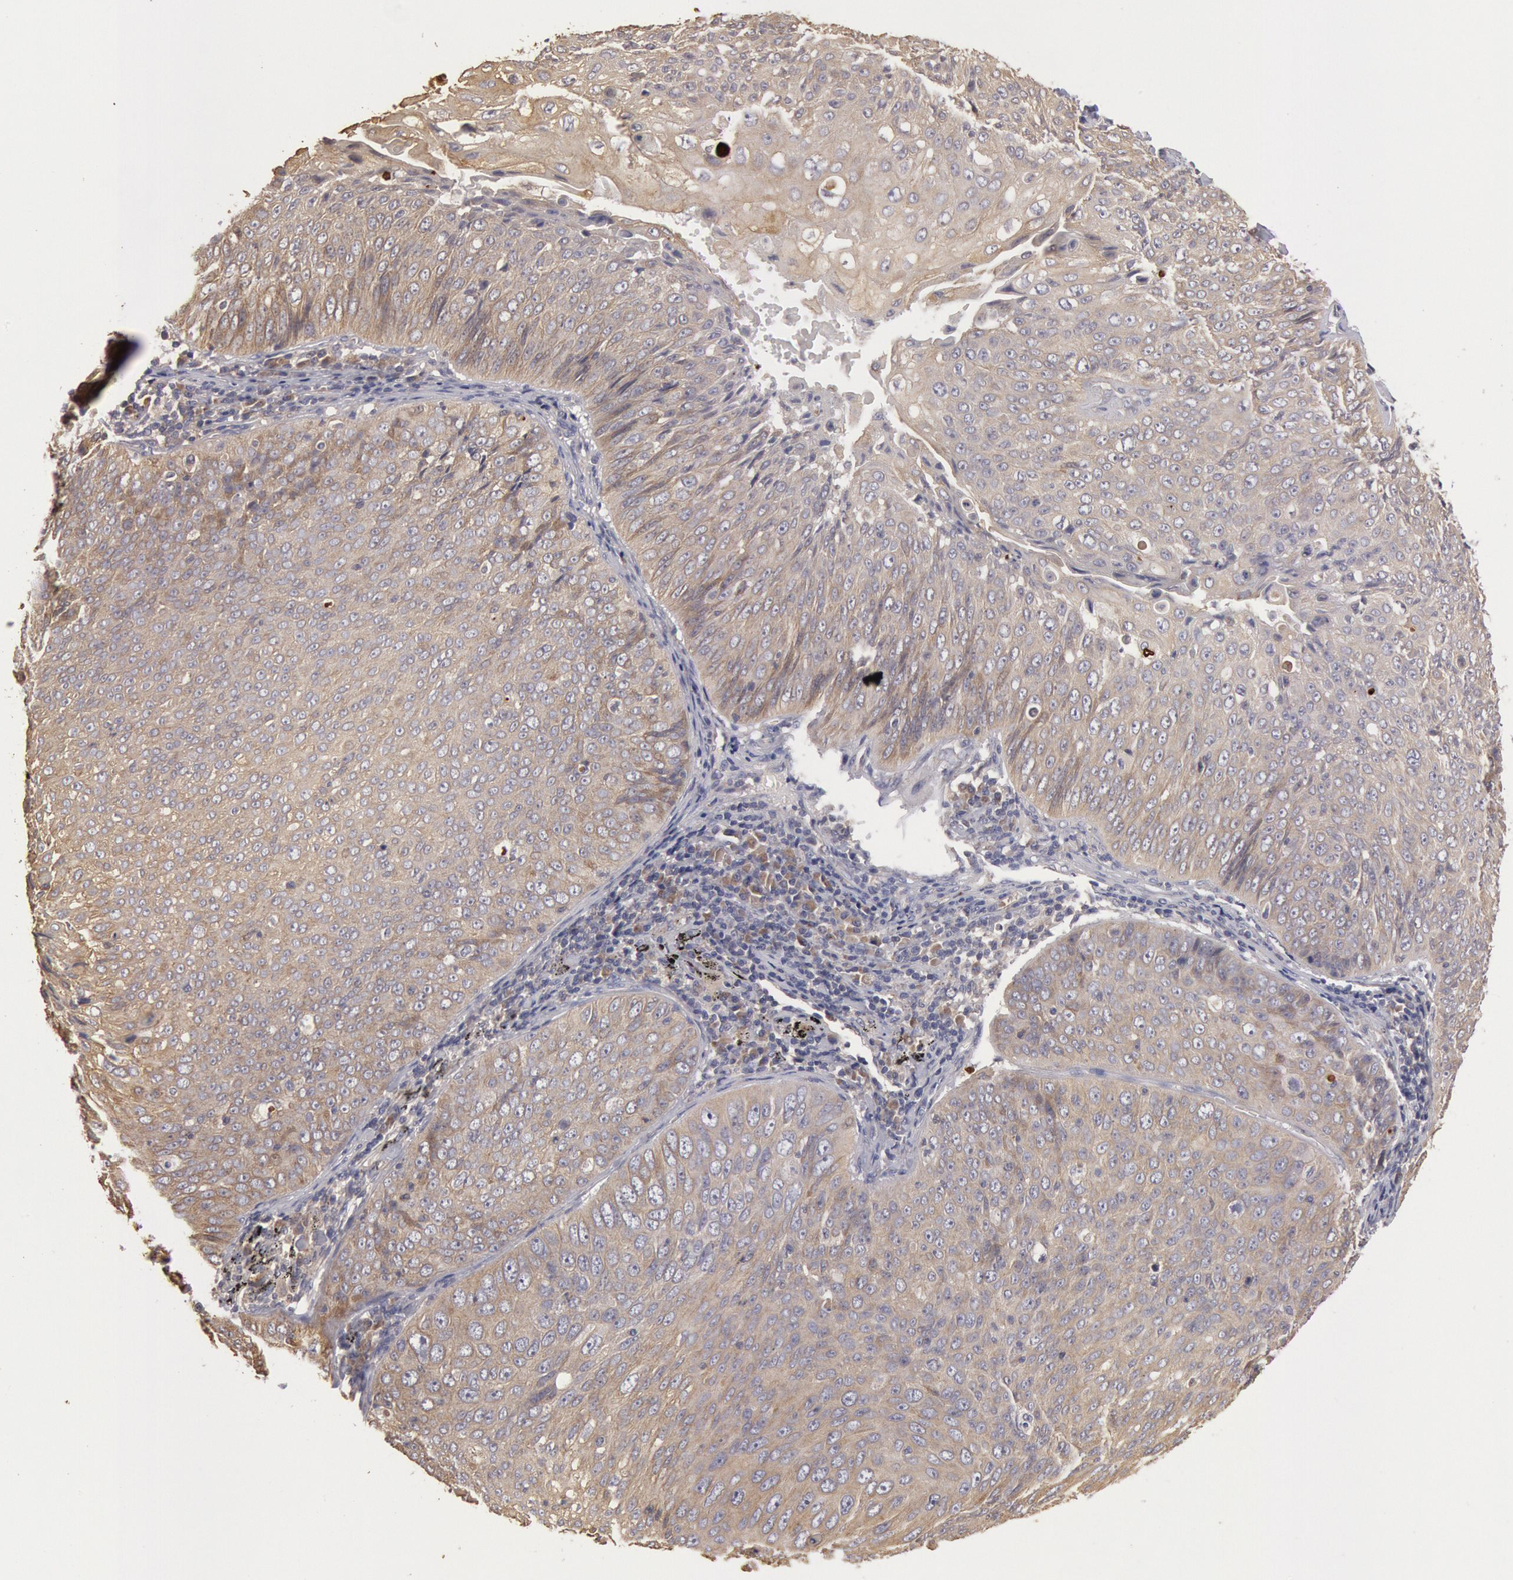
{"staining": {"intensity": "strong", "quantity": ">75%", "location": "cytoplasmic/membranous"}, "tissue": "lung cancer", "cell_type": "Tumor cells", "image_type": "cancer", "snomed": [{"axis": "morphology", "description": "Adenocarcinoma, NOS"}, {"axis": "topography", "description": "Lung"}], "caption": "Protein staining of adenocarcinoma (lung) tissue displays strong cytoplasmic/membranous positivity in about >75% of tumor cells.", "gene": "PLA2G6", "patient": {"sex": "male", "age": 60}}